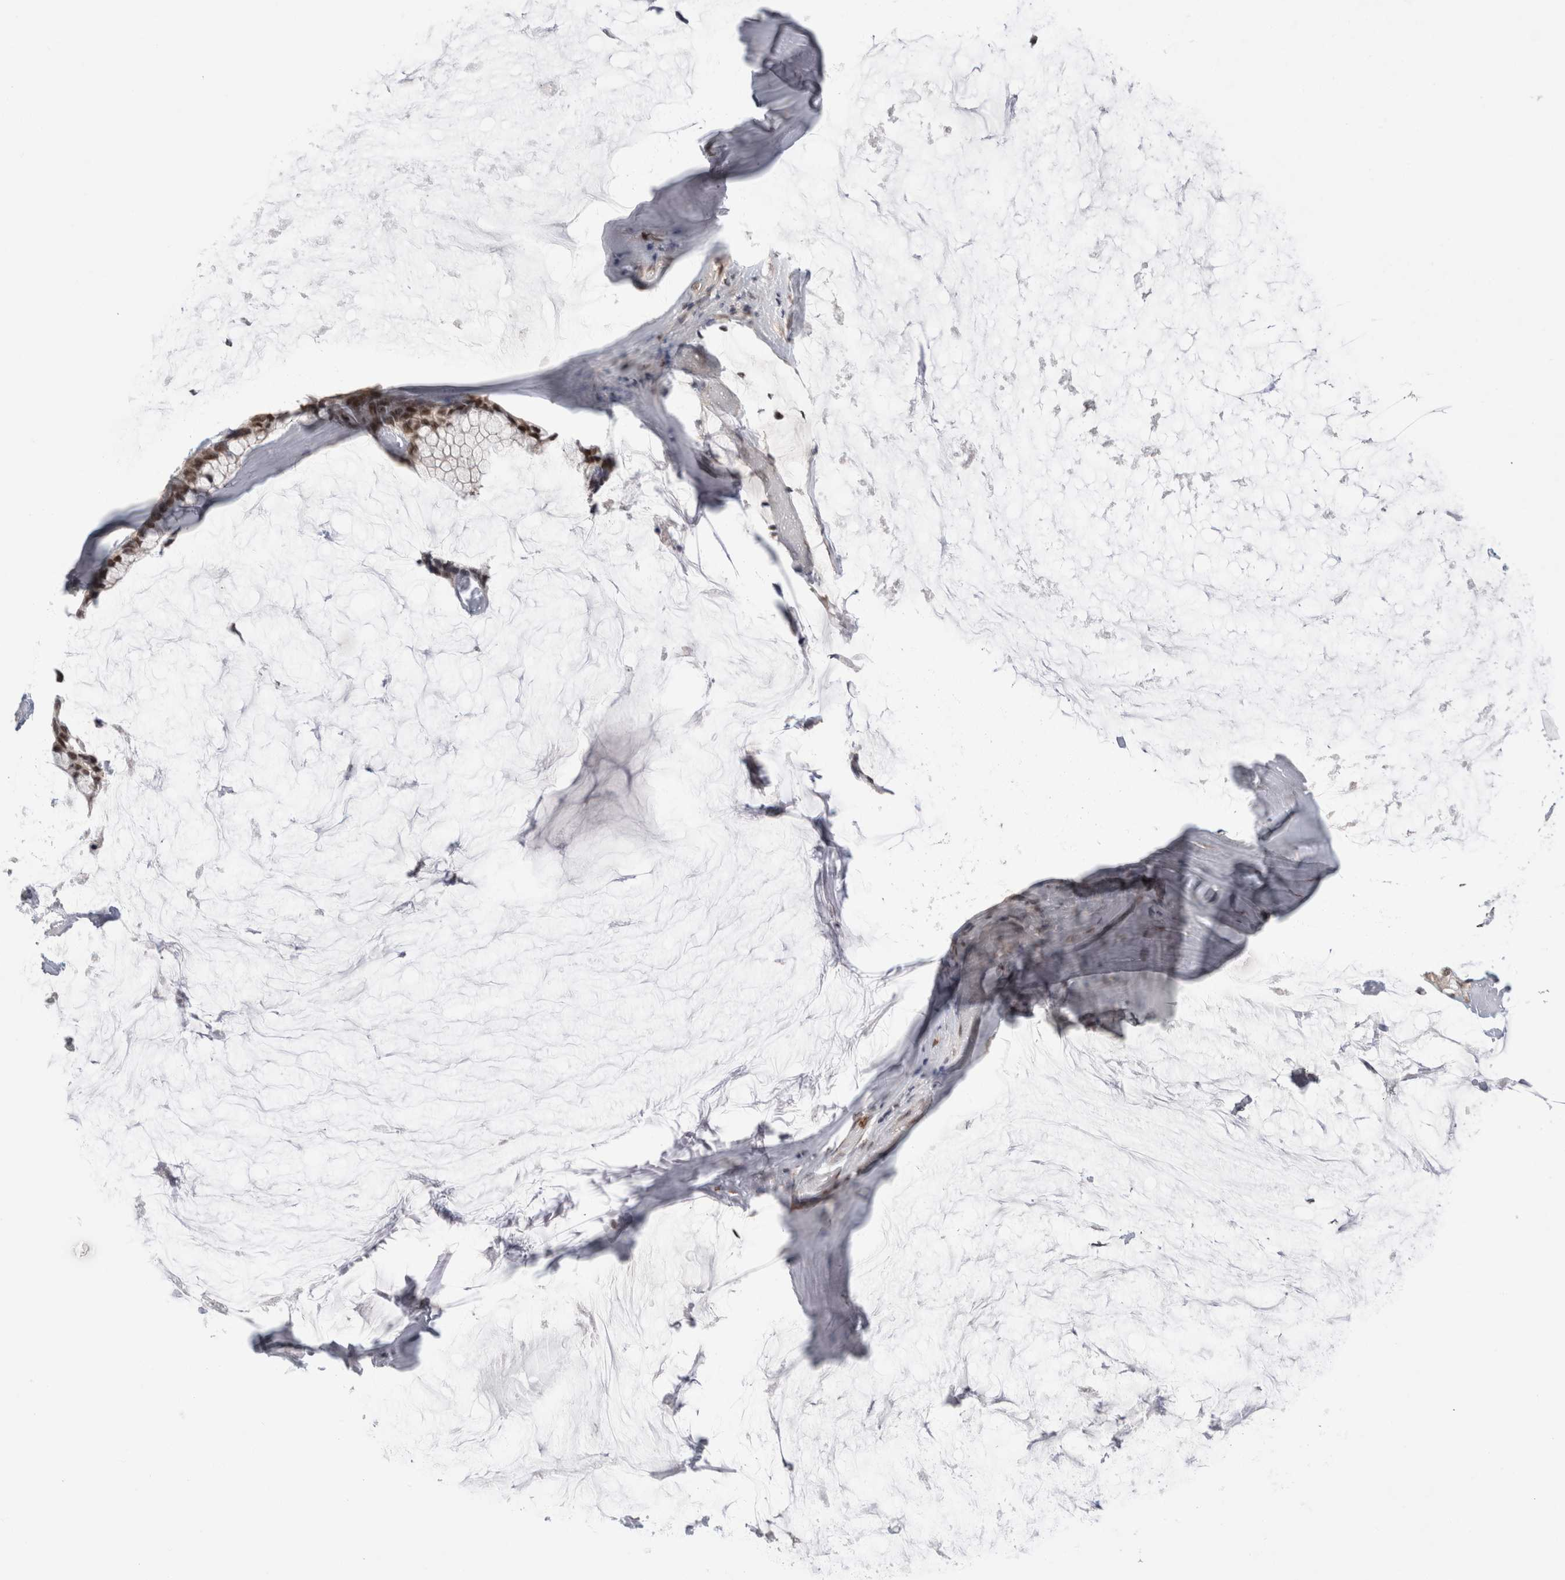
{"staining": {"intensity": "moderate", "quantity": ">75%", "location": "nuclear"}, "tissue": "ovarian cancer", "cell_type": "Tumor cells", "image_type": "cancer", "snomed": [{"axis": "morphology", "description": "Cystadenocarcinoma, mucinous, NOS"}, {"axis": "topography", "description": "Ovary"}], "caption": "Brown immunohistochemical staining in ovarian mucinous cystadenocarcinoma demonstrates moderate nuclear expression in approximately >75% of tumor cells.", "gene": "ZNF24", "patient": {"sex": "female", "age": 39}}